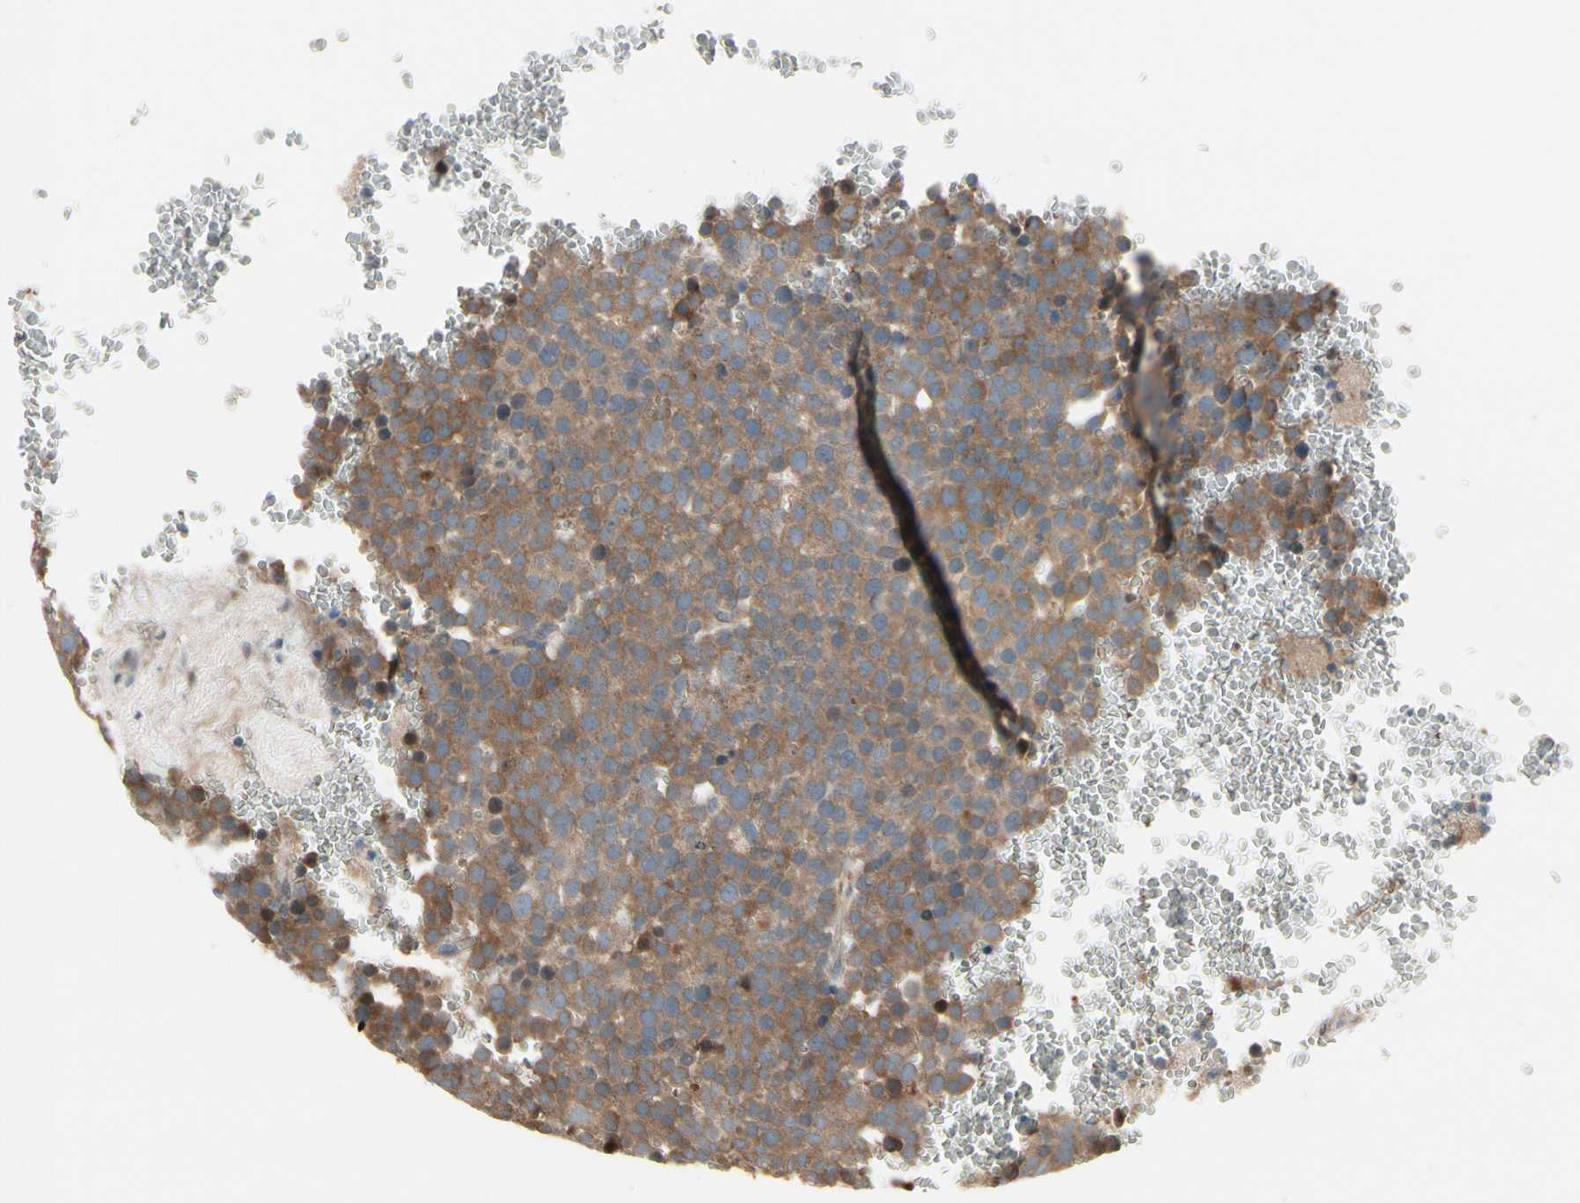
{"staining": {"intensity": "moderate", "quantity": ">75%", "location": "cytoplasmic/membranous"}, "tissue": "testis cancer", "cell_type": "Tumor cells", "image_type": "cancer", "snomed": [{"axis": "morphology", "description": "Seminoma, NOS"}, {"axis": "topography", "description": "Testis"}], "caption": "The photomicrograph displays immunohistochemical staining of testis seminoma. There is moderate cytoplasmic/membranous expression is present in about >75% of tumor cells. (DAB IHC with brightfield microscopy, high magnification).", "gene": "SNX29", "patient": {"sex": "male", "age": 71}}